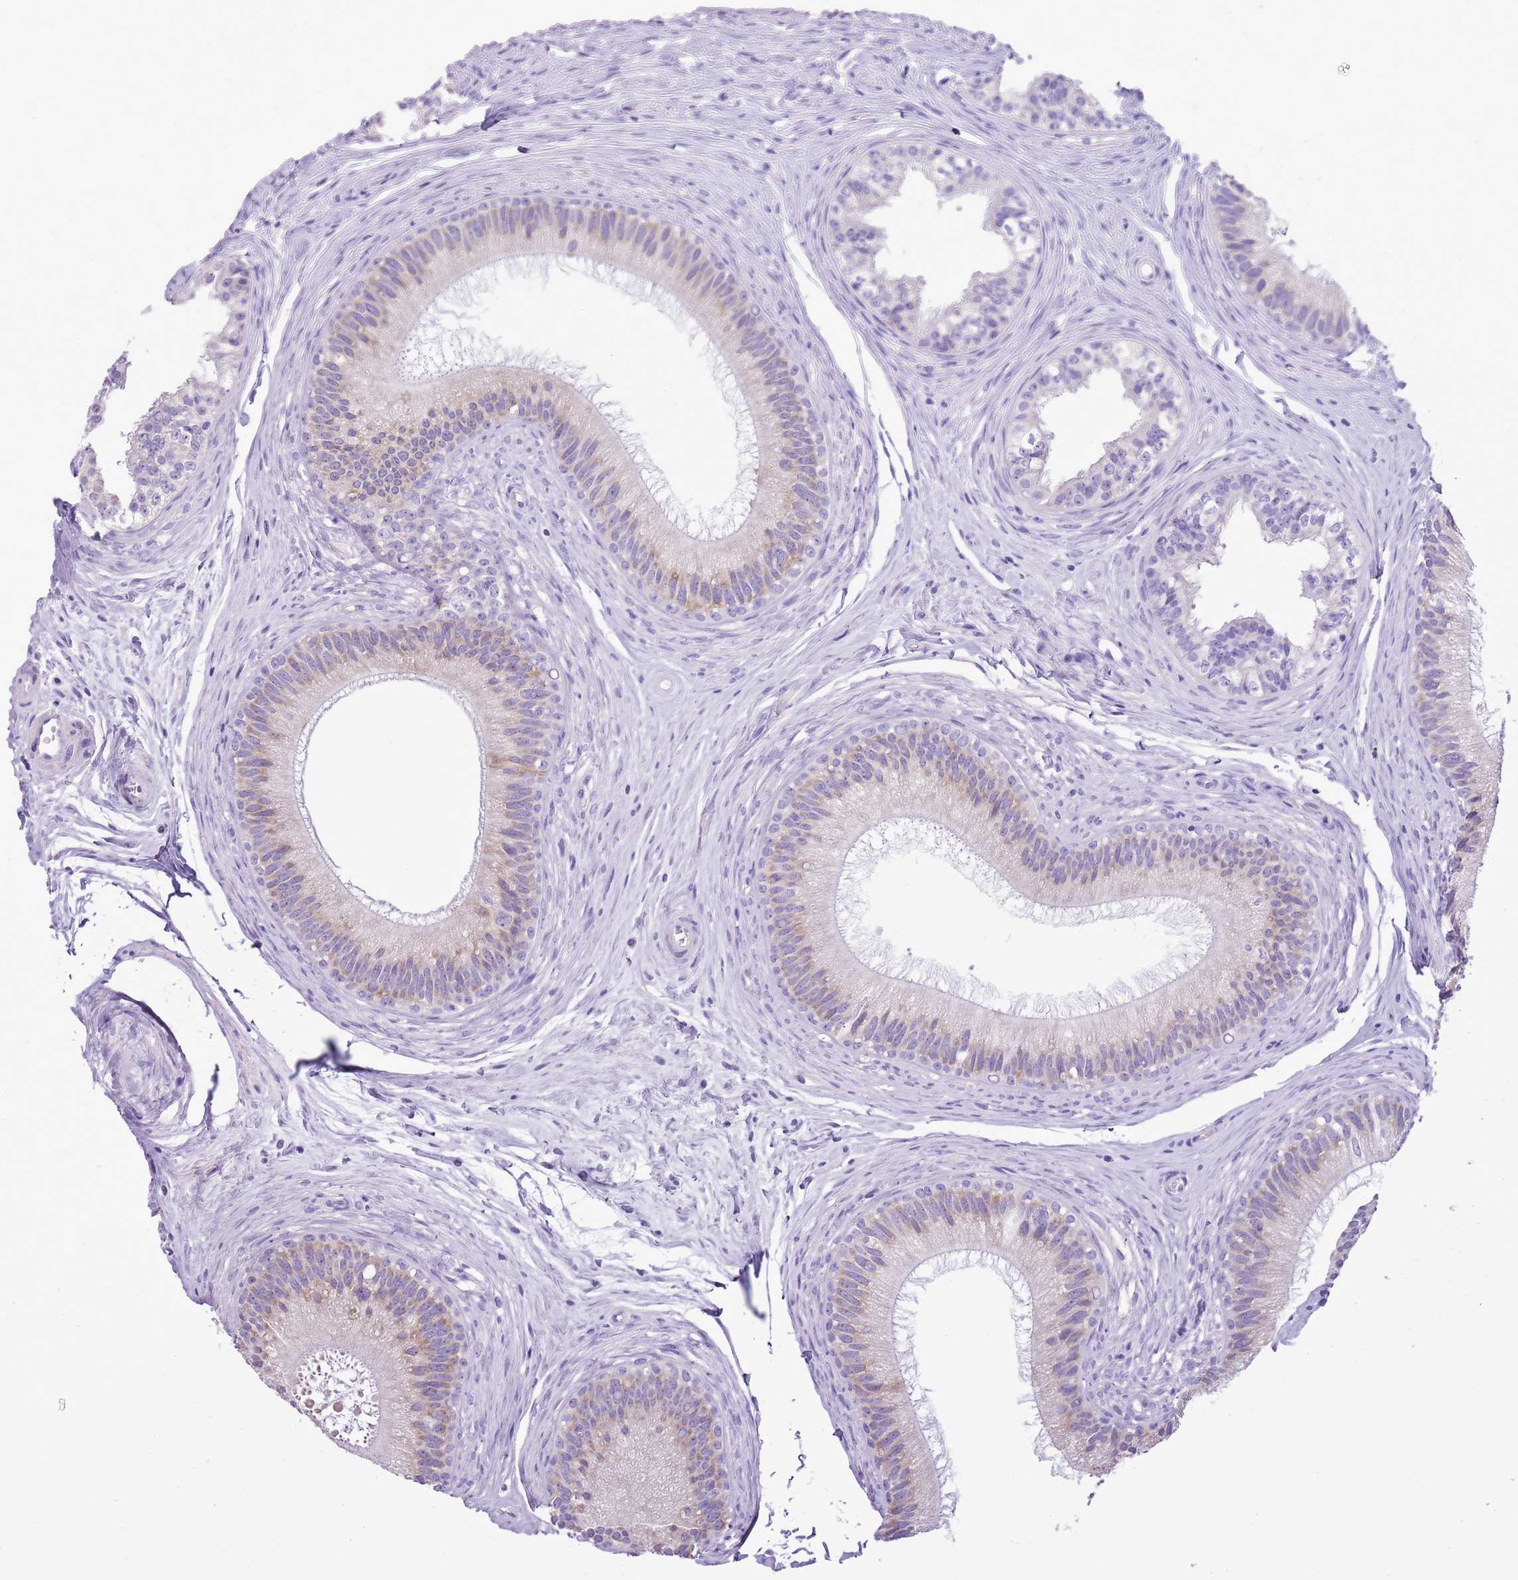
{"staining": {"intensity": "weak", "quantity": "25%-75%", "location": "cytoplasmic/membranous"}, "tissue": "epididymis", "cell_type": "Glandular cells", "image_type": "normal", "snomed": [{"axis": "morphology", "description": "Normal tissue, NOS"}, {"axis": "topography", "description": "Epididymis"}], "caption": "Weak cytoplasmic/membranous expression for a protein is identified in about 25%-75% of glandular cells of normal epididymis using immunohistochemistry.", "gene": "AAR2", "patient": {"sex": "male", "age": 27}}